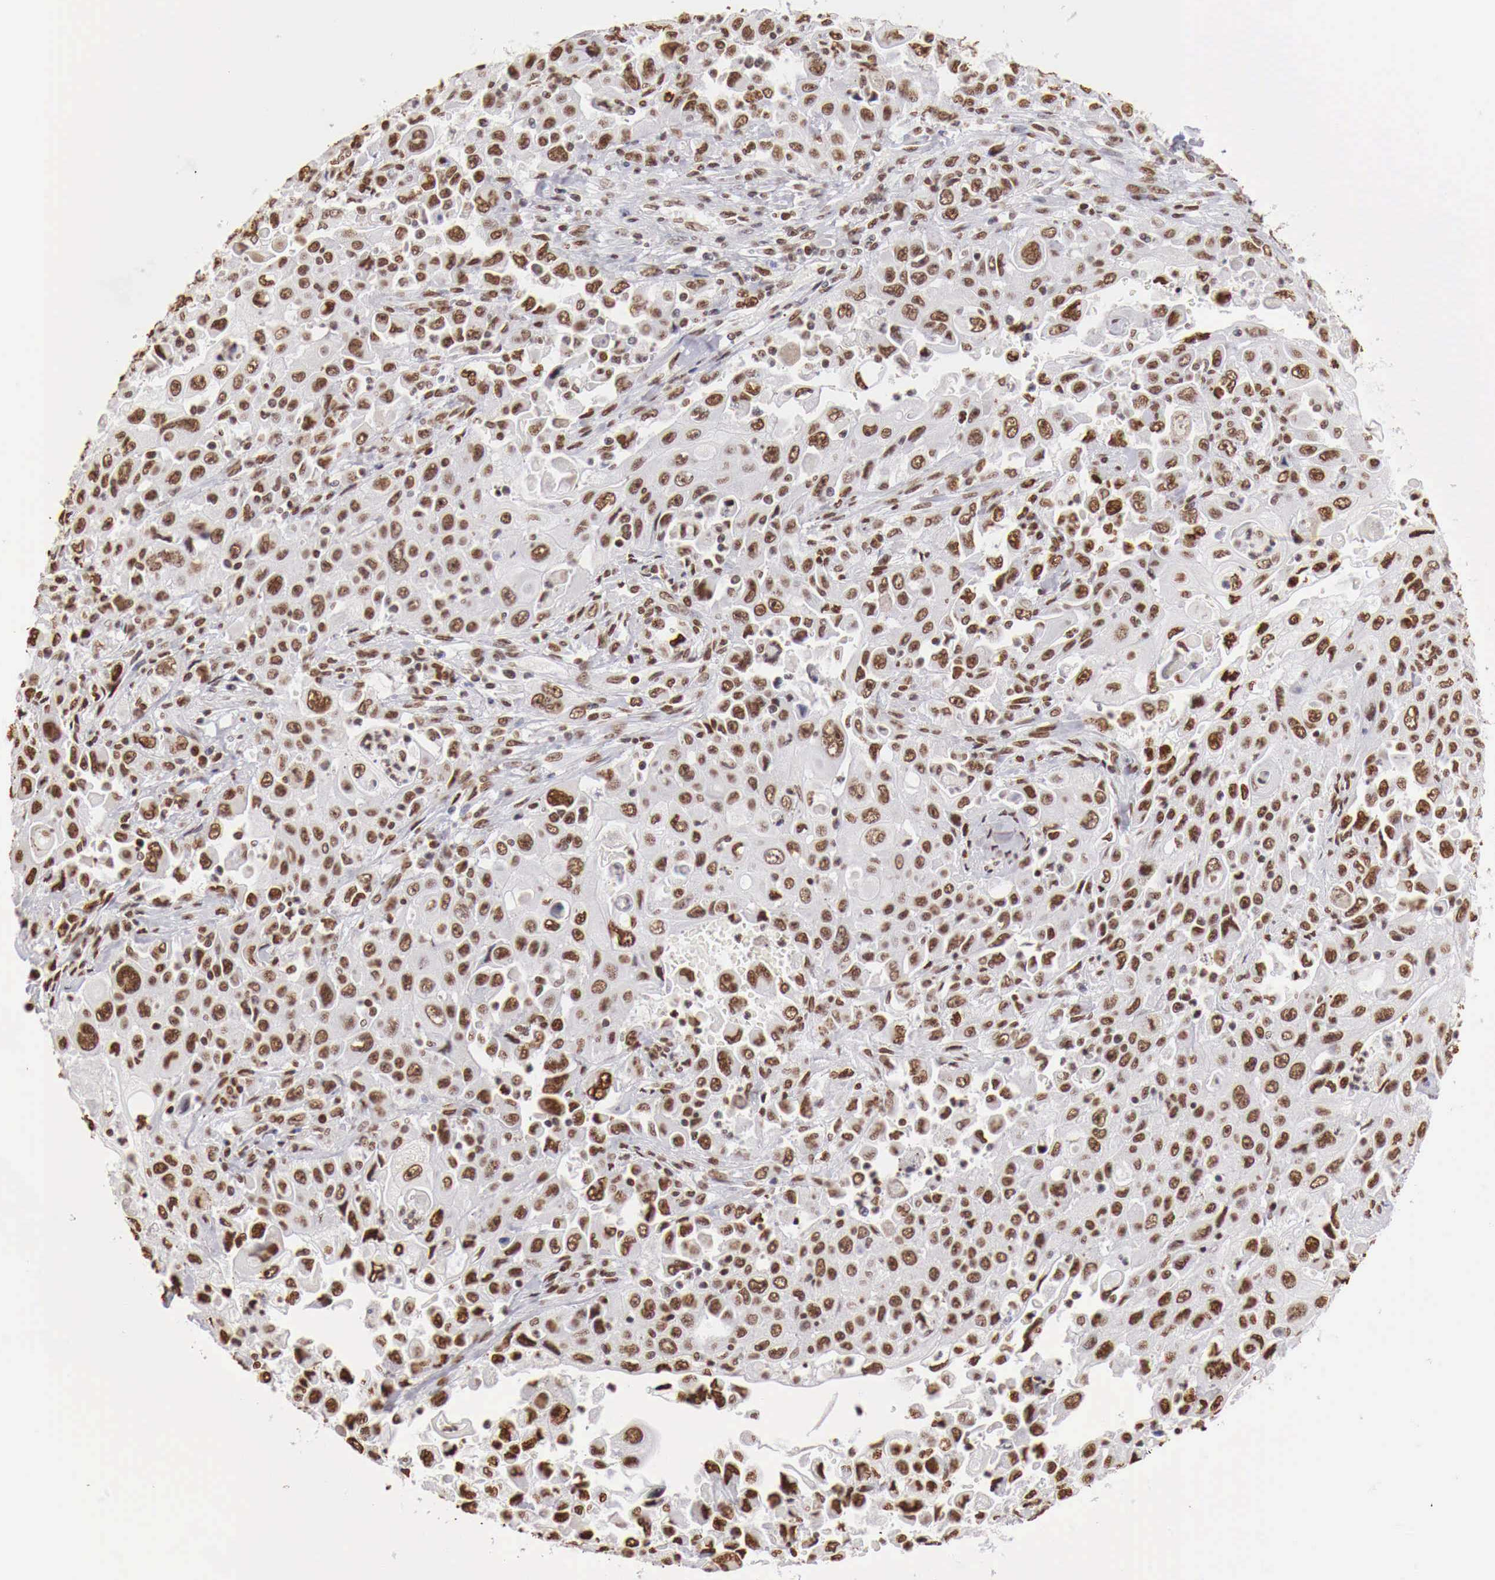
{"staining": {"intensity": "strong", "quantity": ">75%", "location": "nuclear"}, "tissue": "pancreatic cancer", "cell_type": "Tumor cells", "image_type": "cancer", "snomed": [{"axis": "morphology", "description": "Adenocarcinoma, NOS"}, {"axis": "topography", "description": "Pancreas"}], "caption": "Human adenocarcinoma (pancreatic) stained with a protein marker exhibits strong staining in tumor cells.", "gene": "DKC1", "patient": {"sex": "male", "age": 70}}